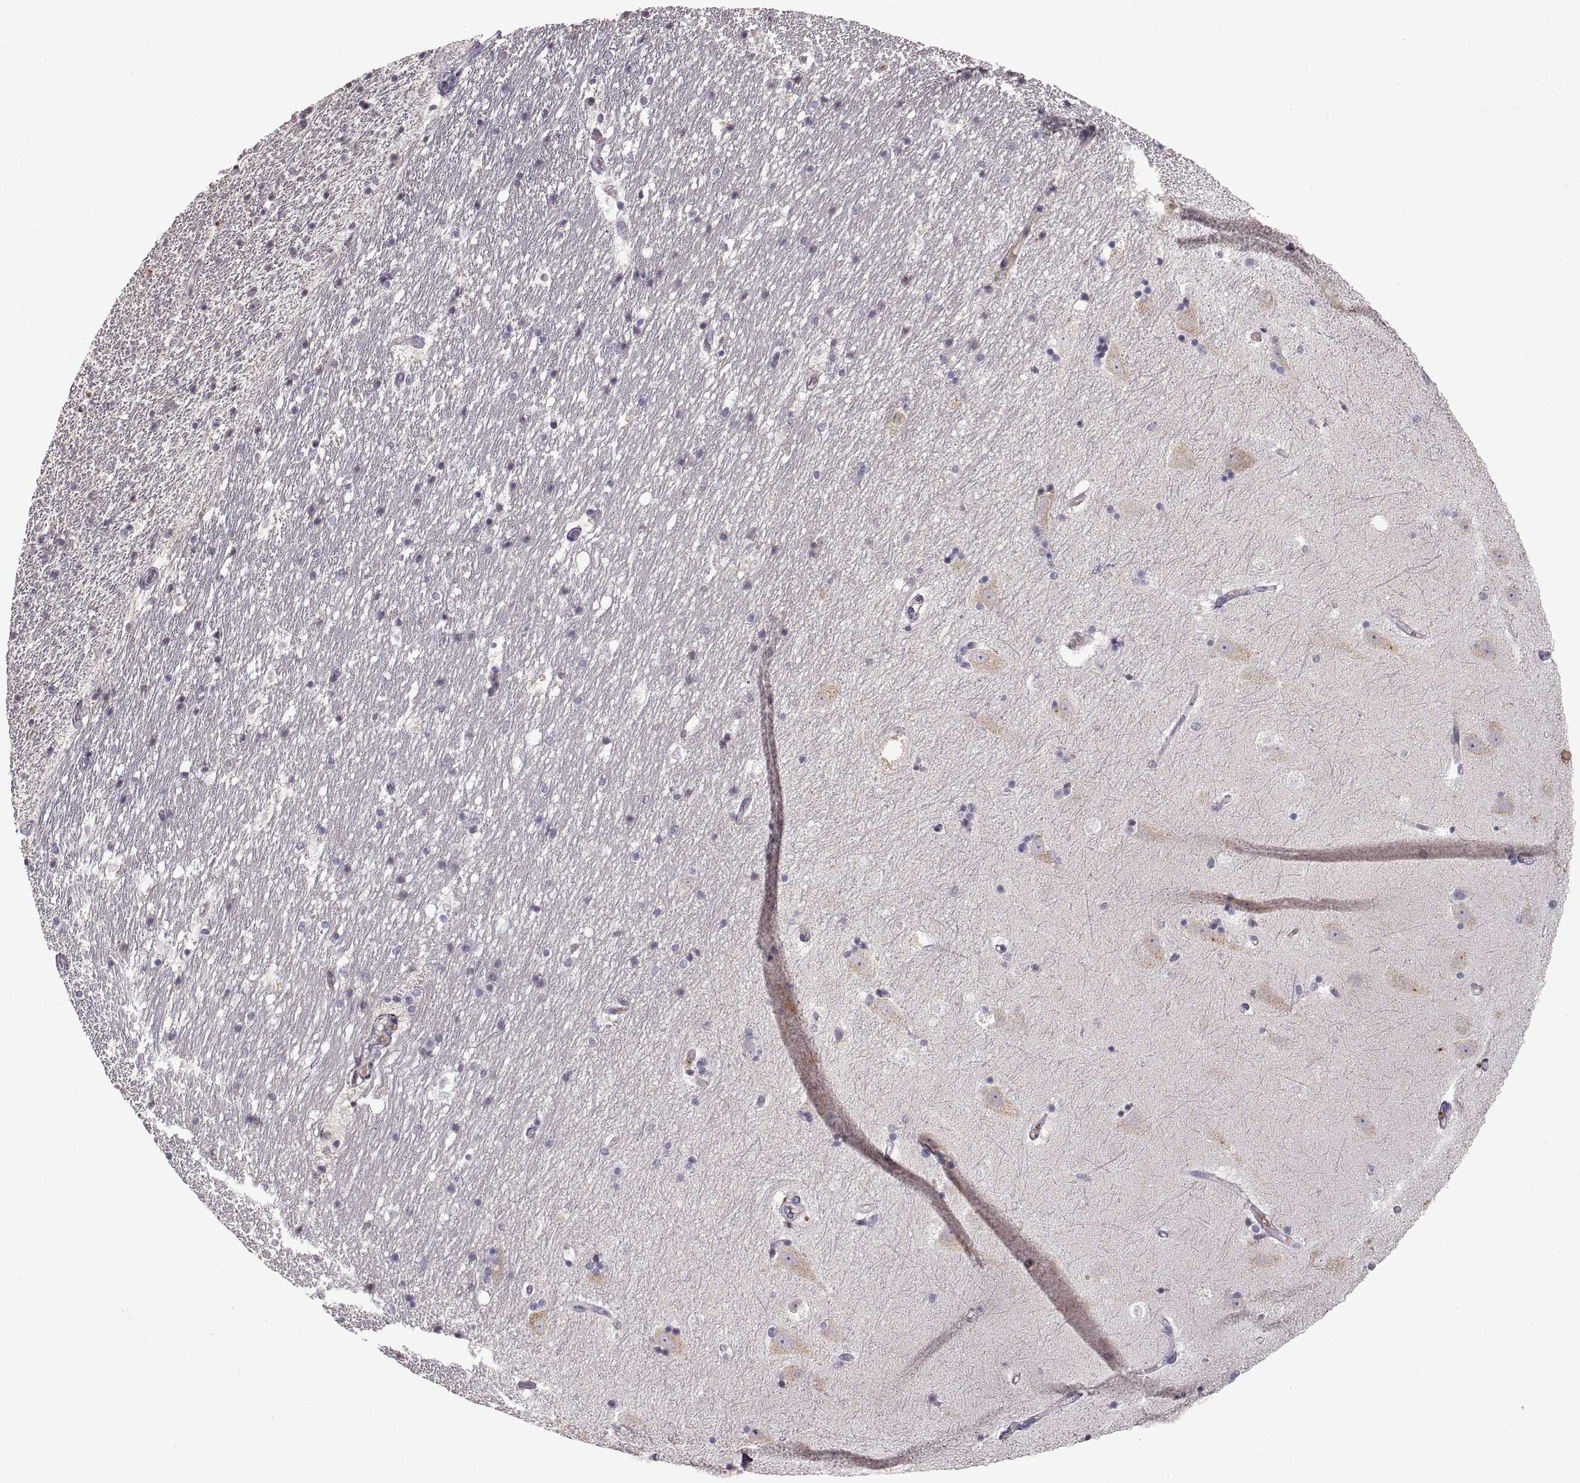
{"staining": {"intensity": "moderate", "quantity": "<25%", "location": "nuclear"}, "tissue": "hippocampus", "cell_type": "Glial cells", "image_type": "normal", "snomed": [{"axis": "morphology", "description": "Normal tissue, NOS"}, {"axis": "topography", "description": "Hippocampus"}], "caption": "Brown immunohistochemical staining in normal hippocampus demonstrates moderate nuclear positivity in approximately <25% of glial cells. The staining was performed using DAB (3,3'-diaminobenzidine), with brown indicating positive protein expression. Nuclei are stained blue with hematoxylin.", "gene": "ADAM11", "patient": {"sex": "male", "age": 49}}